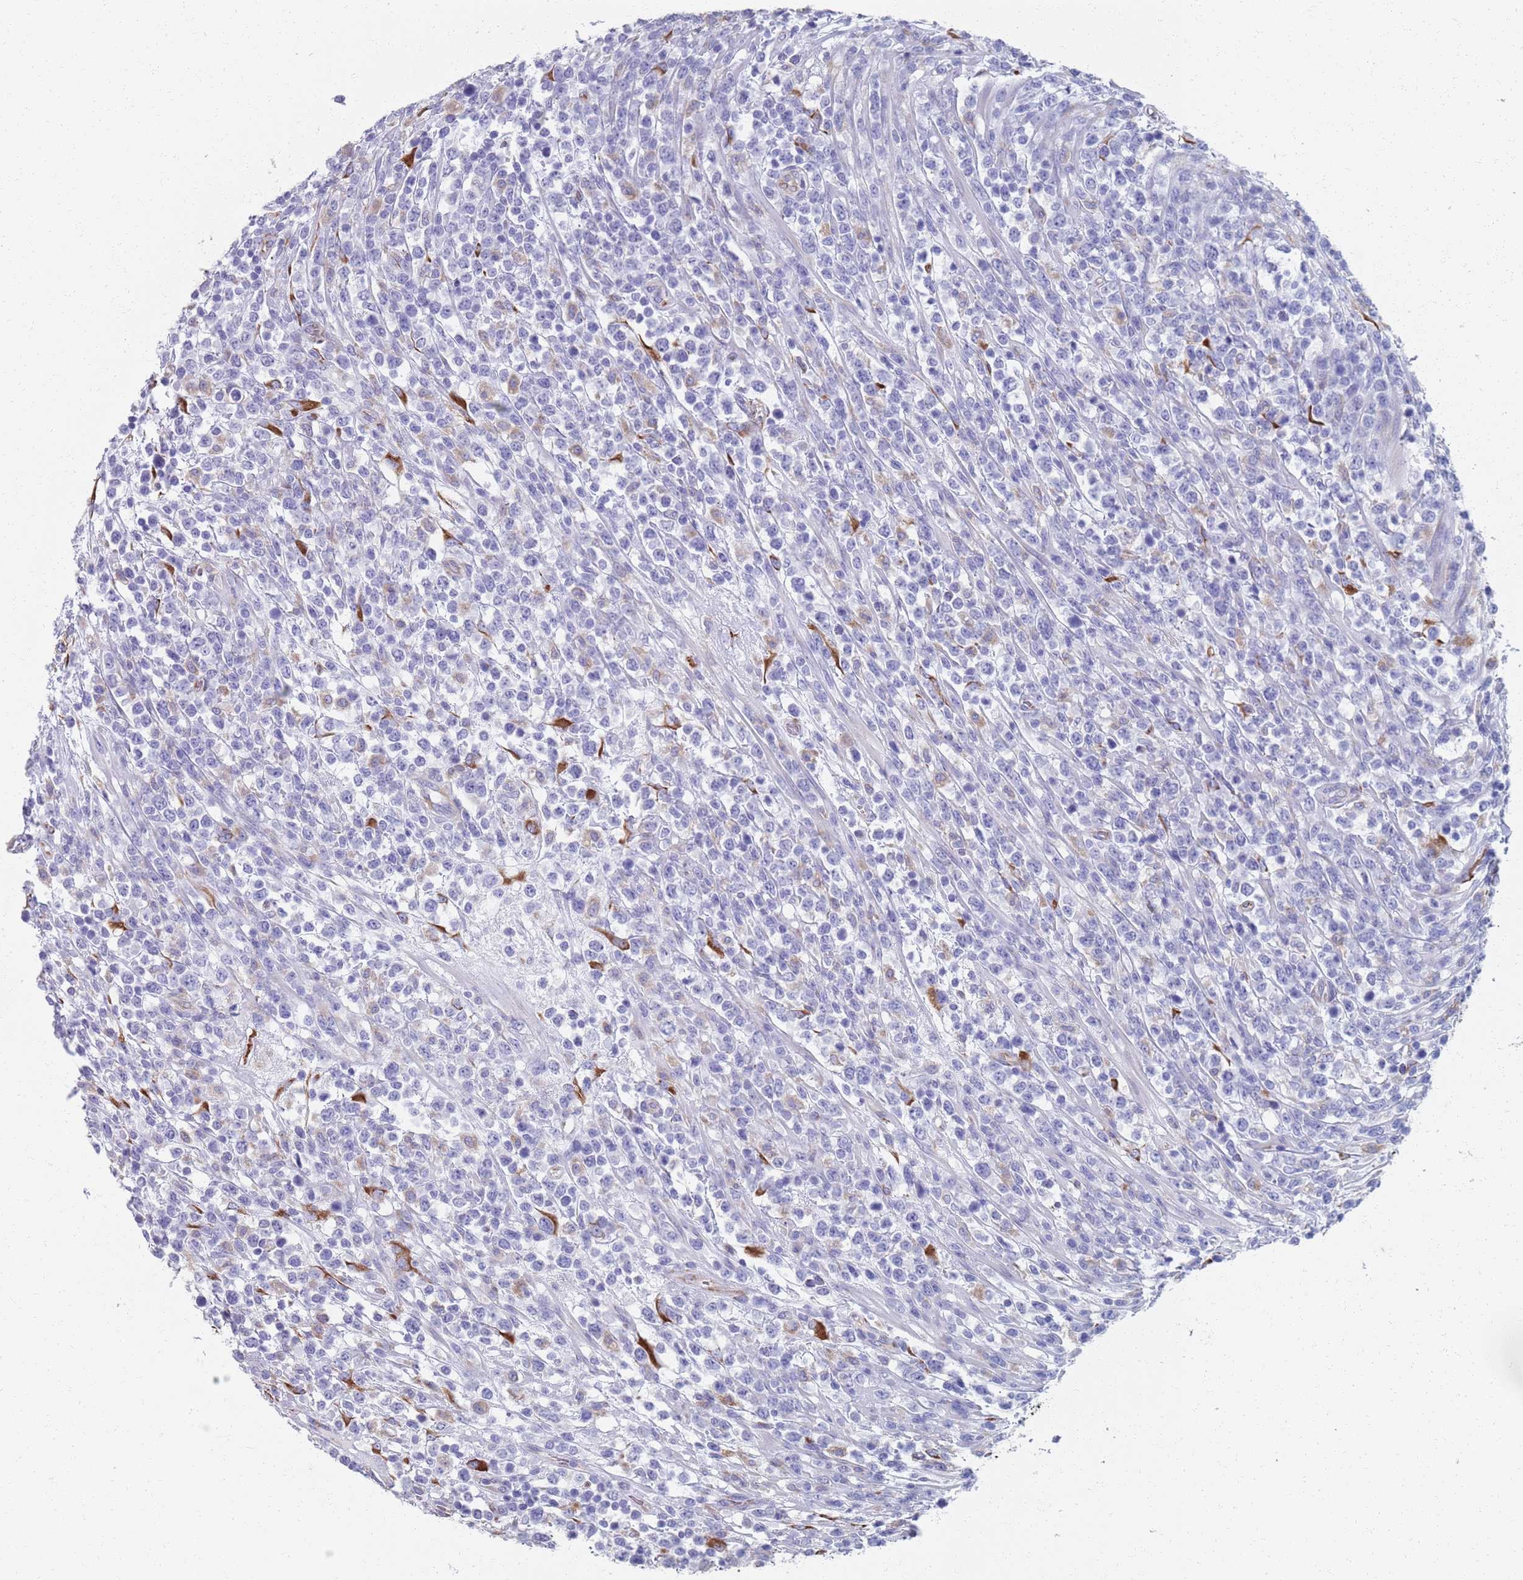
{"staining": {"intensity": "negative", "quantity": "none", "location": "none"}, "tissue": "lymphoma", "cell_type": "Tumor cells", "image_type": "cancer", "snomed": [{"axis": "morphology", "description": "Malignant lymphoma, non-Hodgkin's type, High grade"}, {"axis": "topography", "description": "Colon"}], "caption": "Immunohistochemical staining of human high-grade malignant lymphoma, non-Hodgkin's type shows no significant staining in tumor cells.", "gene": "PLOD1", "patient": {"sex": "female", "age": 53}}